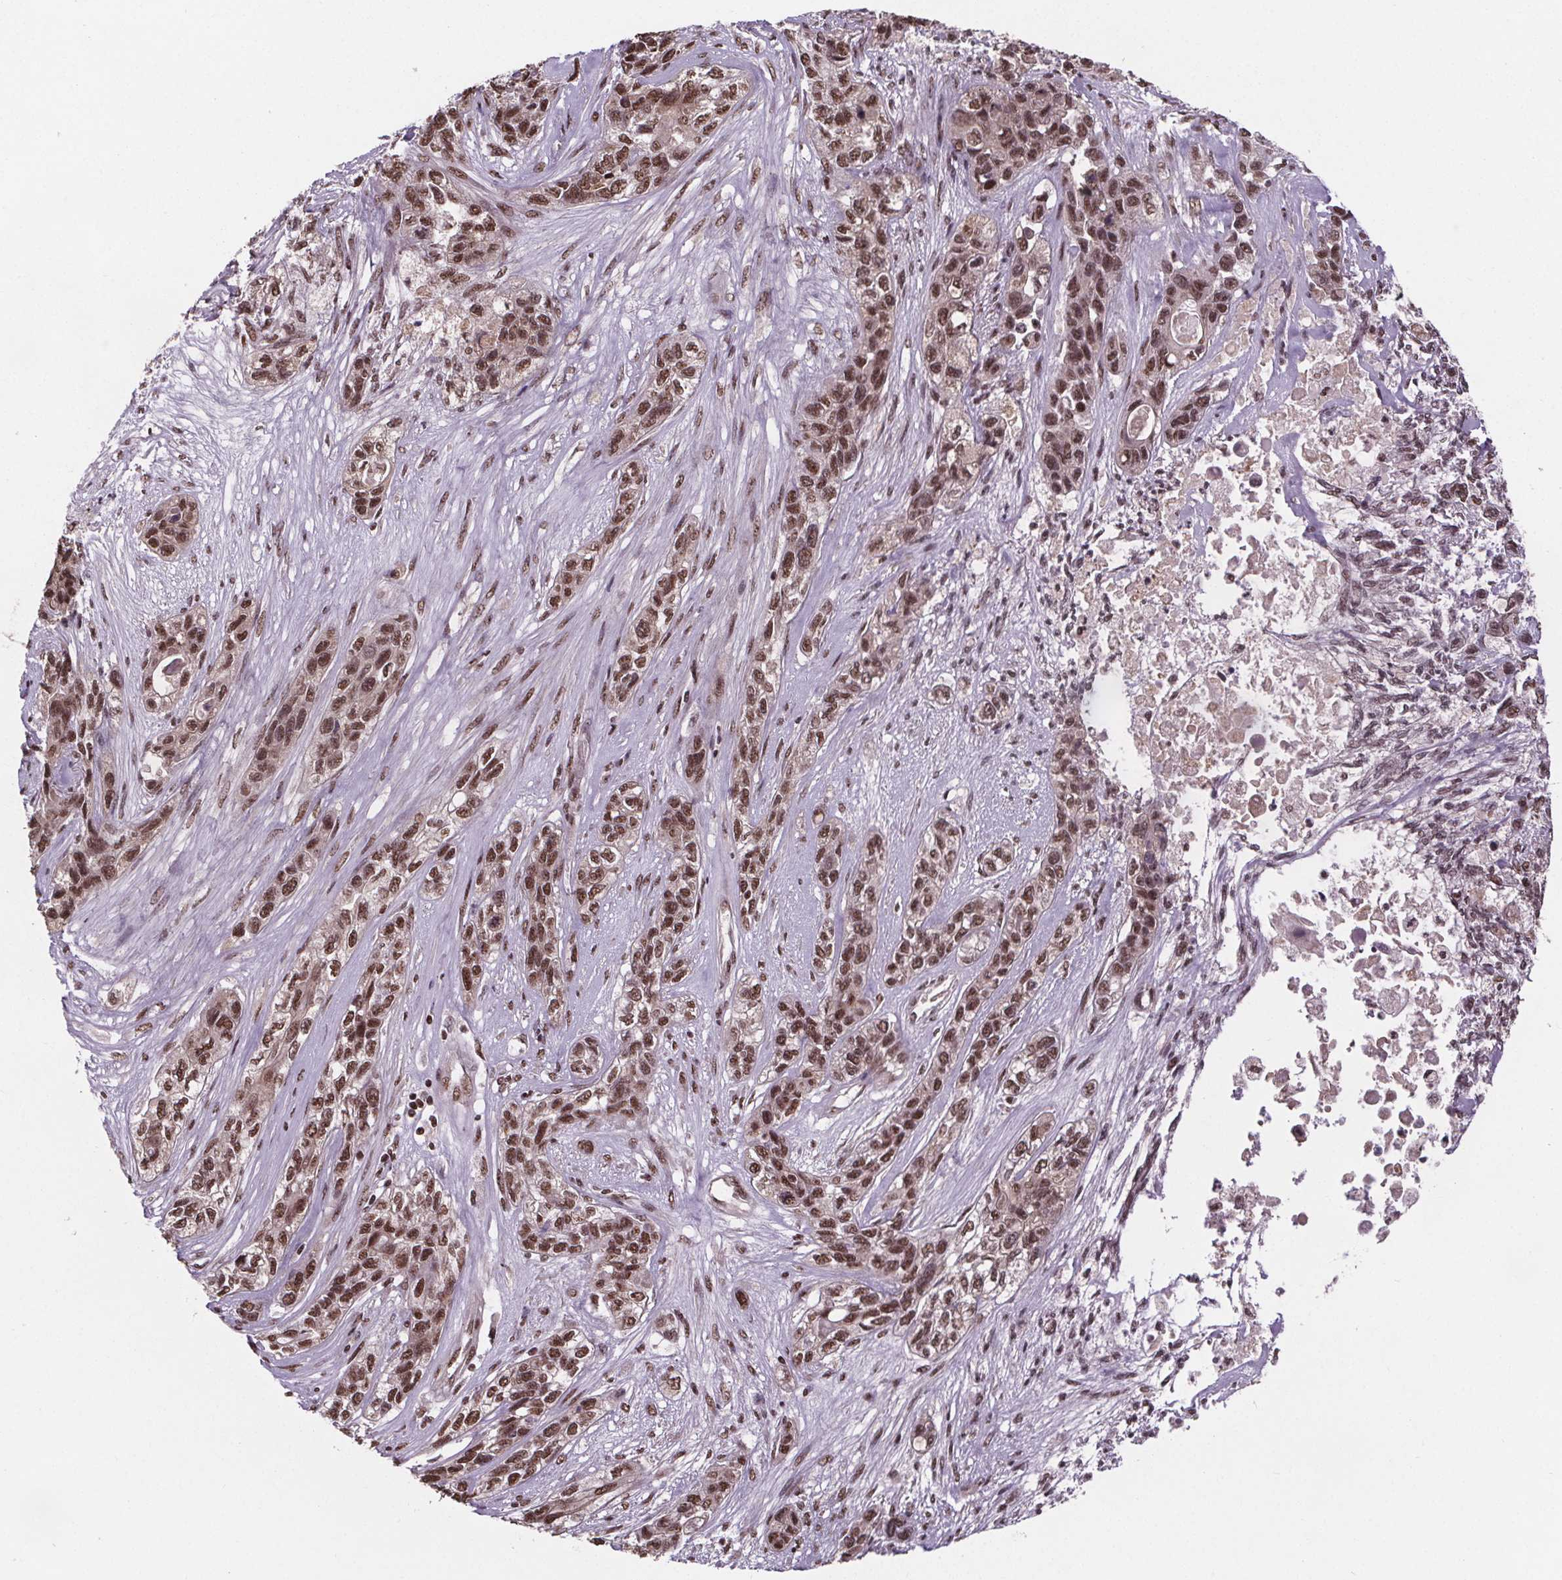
{"staining": {"intensity": "moderate", "quantity": ">75%", "location": "nuclear"}, "tissue": "lung cancer", "cell_type": "Tumor cells", "image_type": "cancer", "snomed": [{"axis": "morphology", "description": "Squamous cell carcinoma, NOS"}, {"axis": "topography", "description": "Lung"}], "caption": "Brown immunohistochemical staining in human lung squamous cell carcinoma reveals moderate nuclear expression in about >75% of tumor cells. (IHC, brightfield microscopy, high magnification).", "gene": "JARID2", "patient": {"sex": "female", "age": 70}}